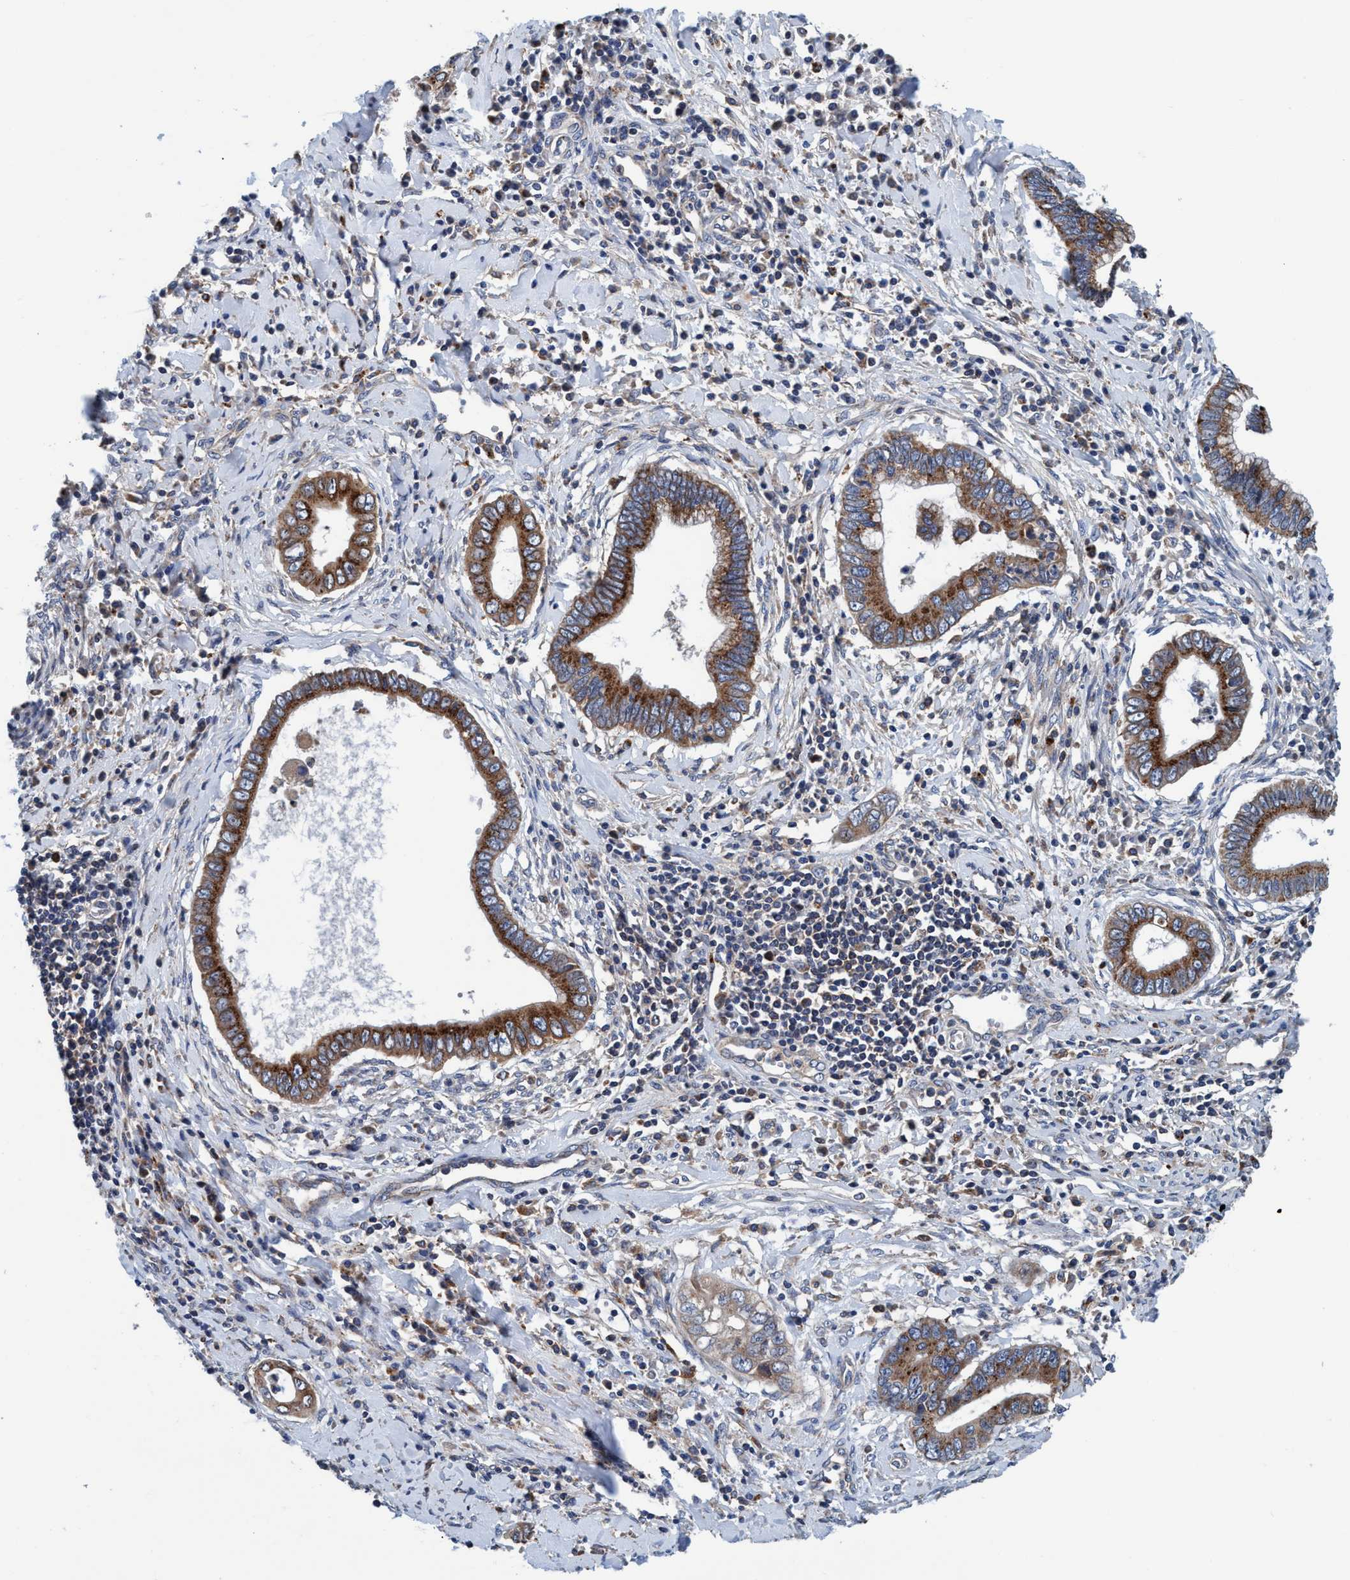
{"staining": {"intensity": "moderate", "quantity": ">75%", "location": "cytoplasmic/membranous"}, "tissue": "cervical cancer", "cell_type": "Tumor cells", "image_type": "cancer", "snomed": [{"axis": "morphology", "description": "Adenocarcinoma, NOS"}, {"axis": "topography", "description": "Cervix"}], "caption": "High-magnification brightfield microscopy of cervical adenocarcinoma stained with DAB (3,3'-diaminobenzidine) (brown) and counterstained with hematoxylin (blue). tumor cells exhibit moderate cytoplasmic/membranous staining is appreciated in about>75% of cells. The staining was performed using DAB to visualize the protein expression in brown, while the nuclei were stained in blue with hematoxylin (Magnification: 20x).", "gene": "ENDOG", "patient": {"sex": "female", "age": 44}}